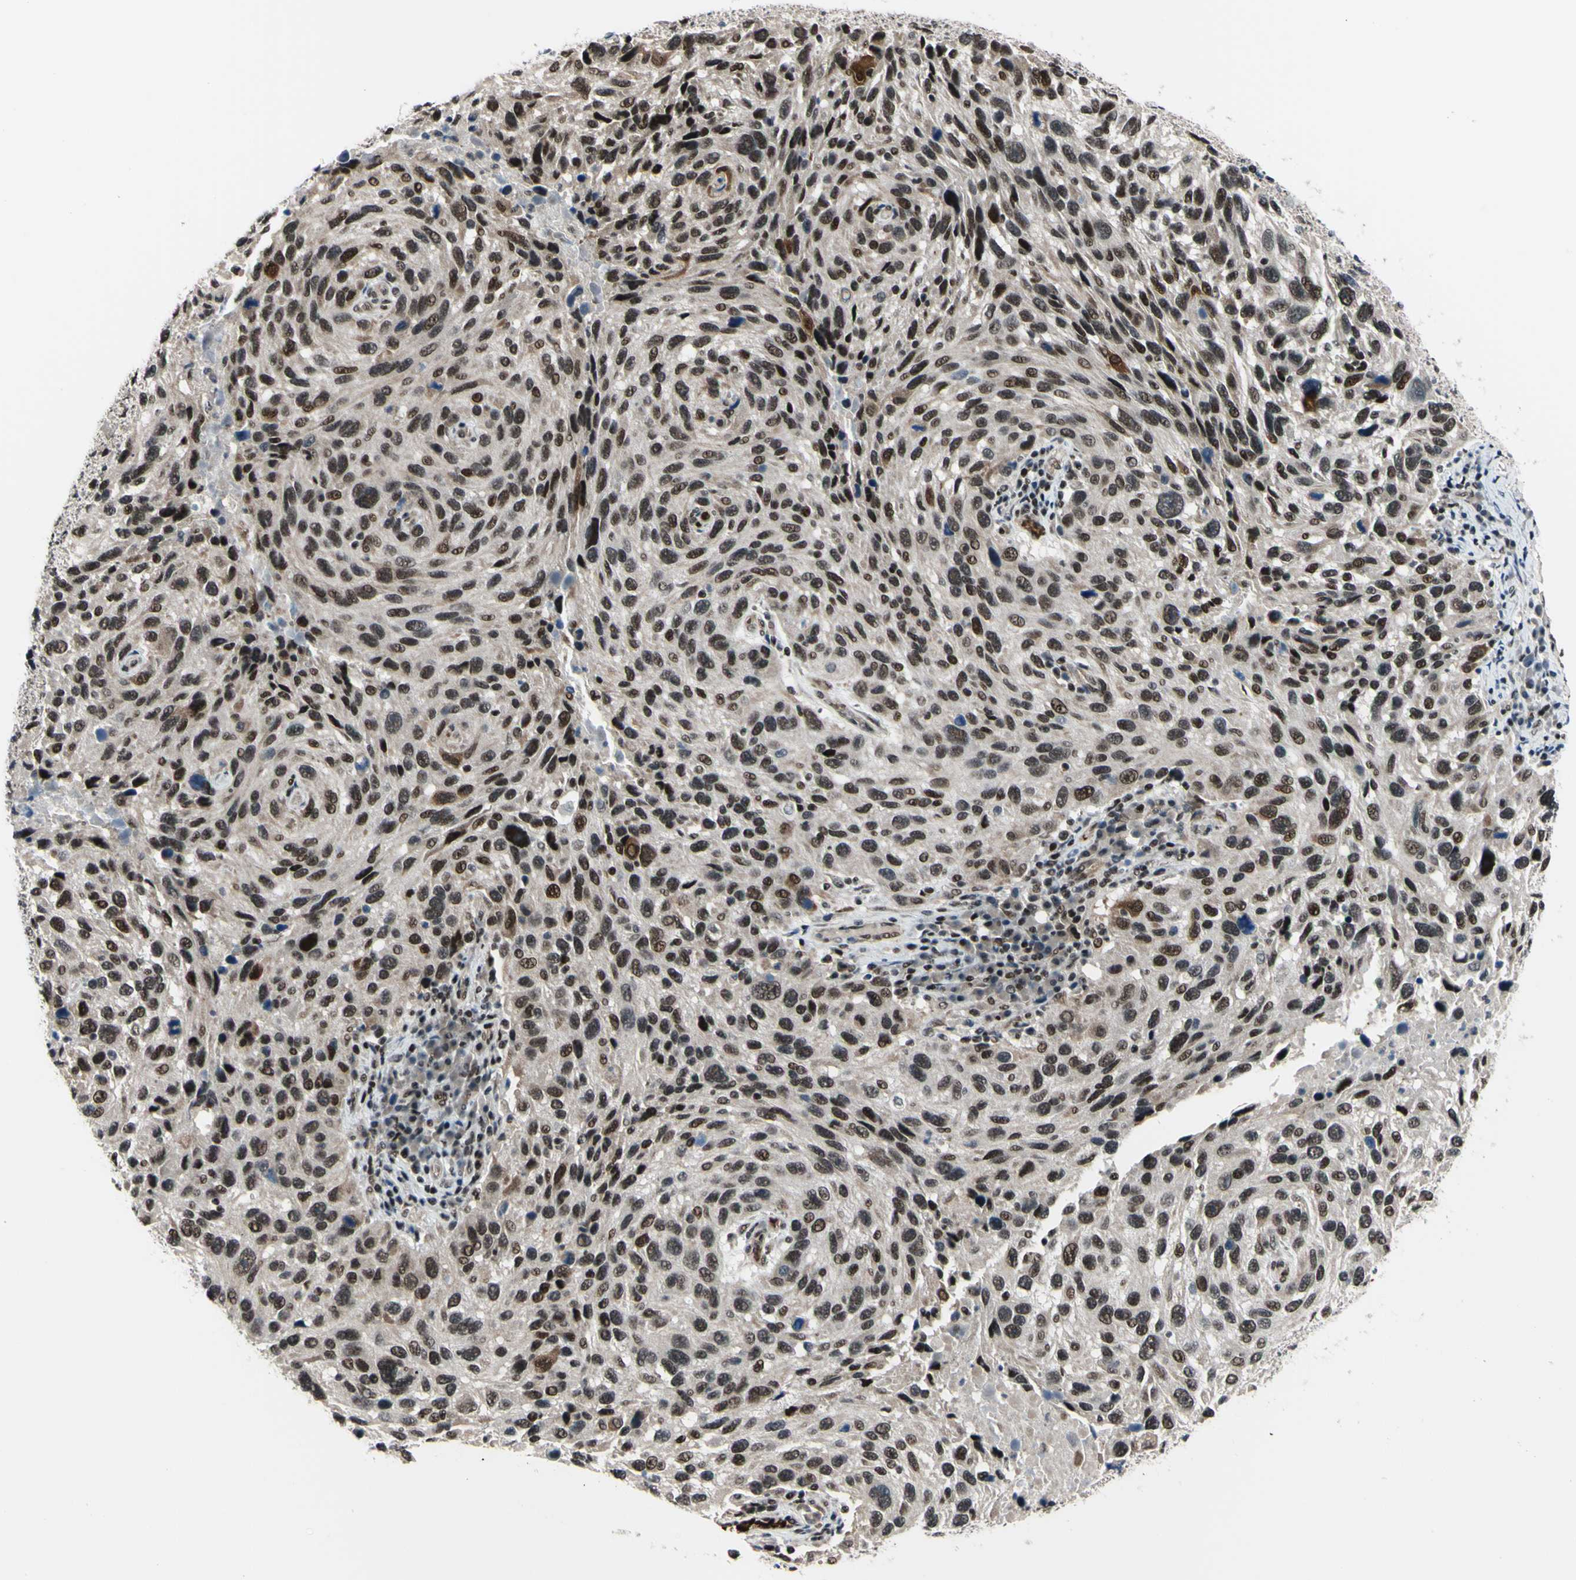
{"staining": {"intensity": "strong", "quantity": ">75%", "location": "nuclear"}, "tissue": "melanoma", "cell_type": "Tumor cells", "image_type": "cancer", "snomed": [{"axis": "morphology", "description": "Malignant melanoma, NOS"}, {"axis": "topography", "description": "Skin"}], "caption": "Immunohistochemical staining of malignant melanoma demonstrates high levels of strong nuclear positivity in approximately >75% of tumor cells.", "gene": "THAP12", "patient": {"sex": "male", "age": 53}}